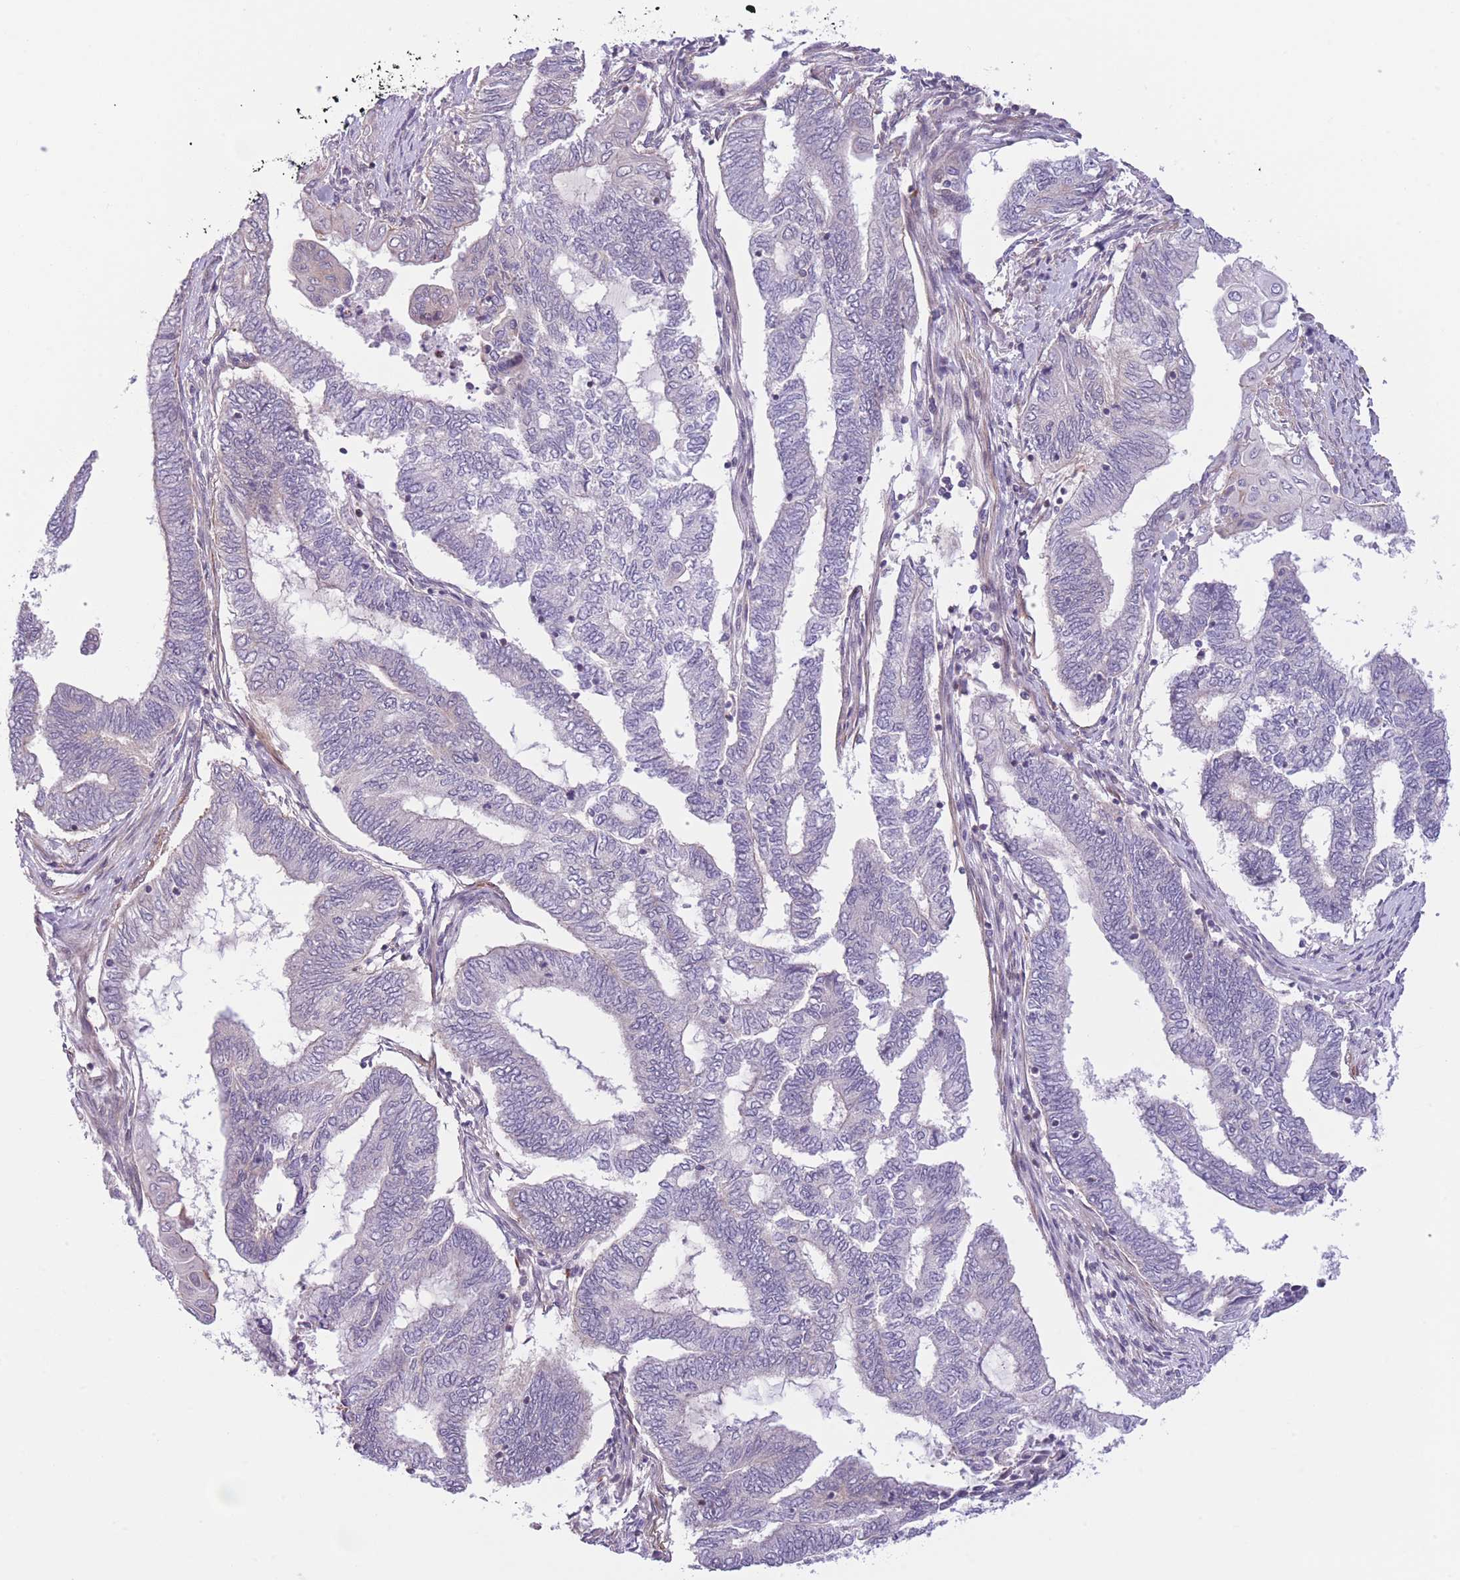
{"staining": {"intensity": "negative", "quantity": "none", "location": "none"}, "tissue": "endometrial cancer", "cell_type": "Tumor cells", "image_type": "cancer", "snomed": [{"axis": "morphology", "description": "Adenocarcinoma, NOS"}, {"axis": "topography", "description": "Uterus"}, {"axis": "topography", "description": "Endometrium"}], "caption": "This photomicrograph is of endometrial cancer (adenocarcinoma) stained with IHC to label a protein in brown with the nuclei are counter-stained blue. There is no expression in tumor cells.", "gene": "C9orf152", "patient": {"sex": "female", "age": 70}}